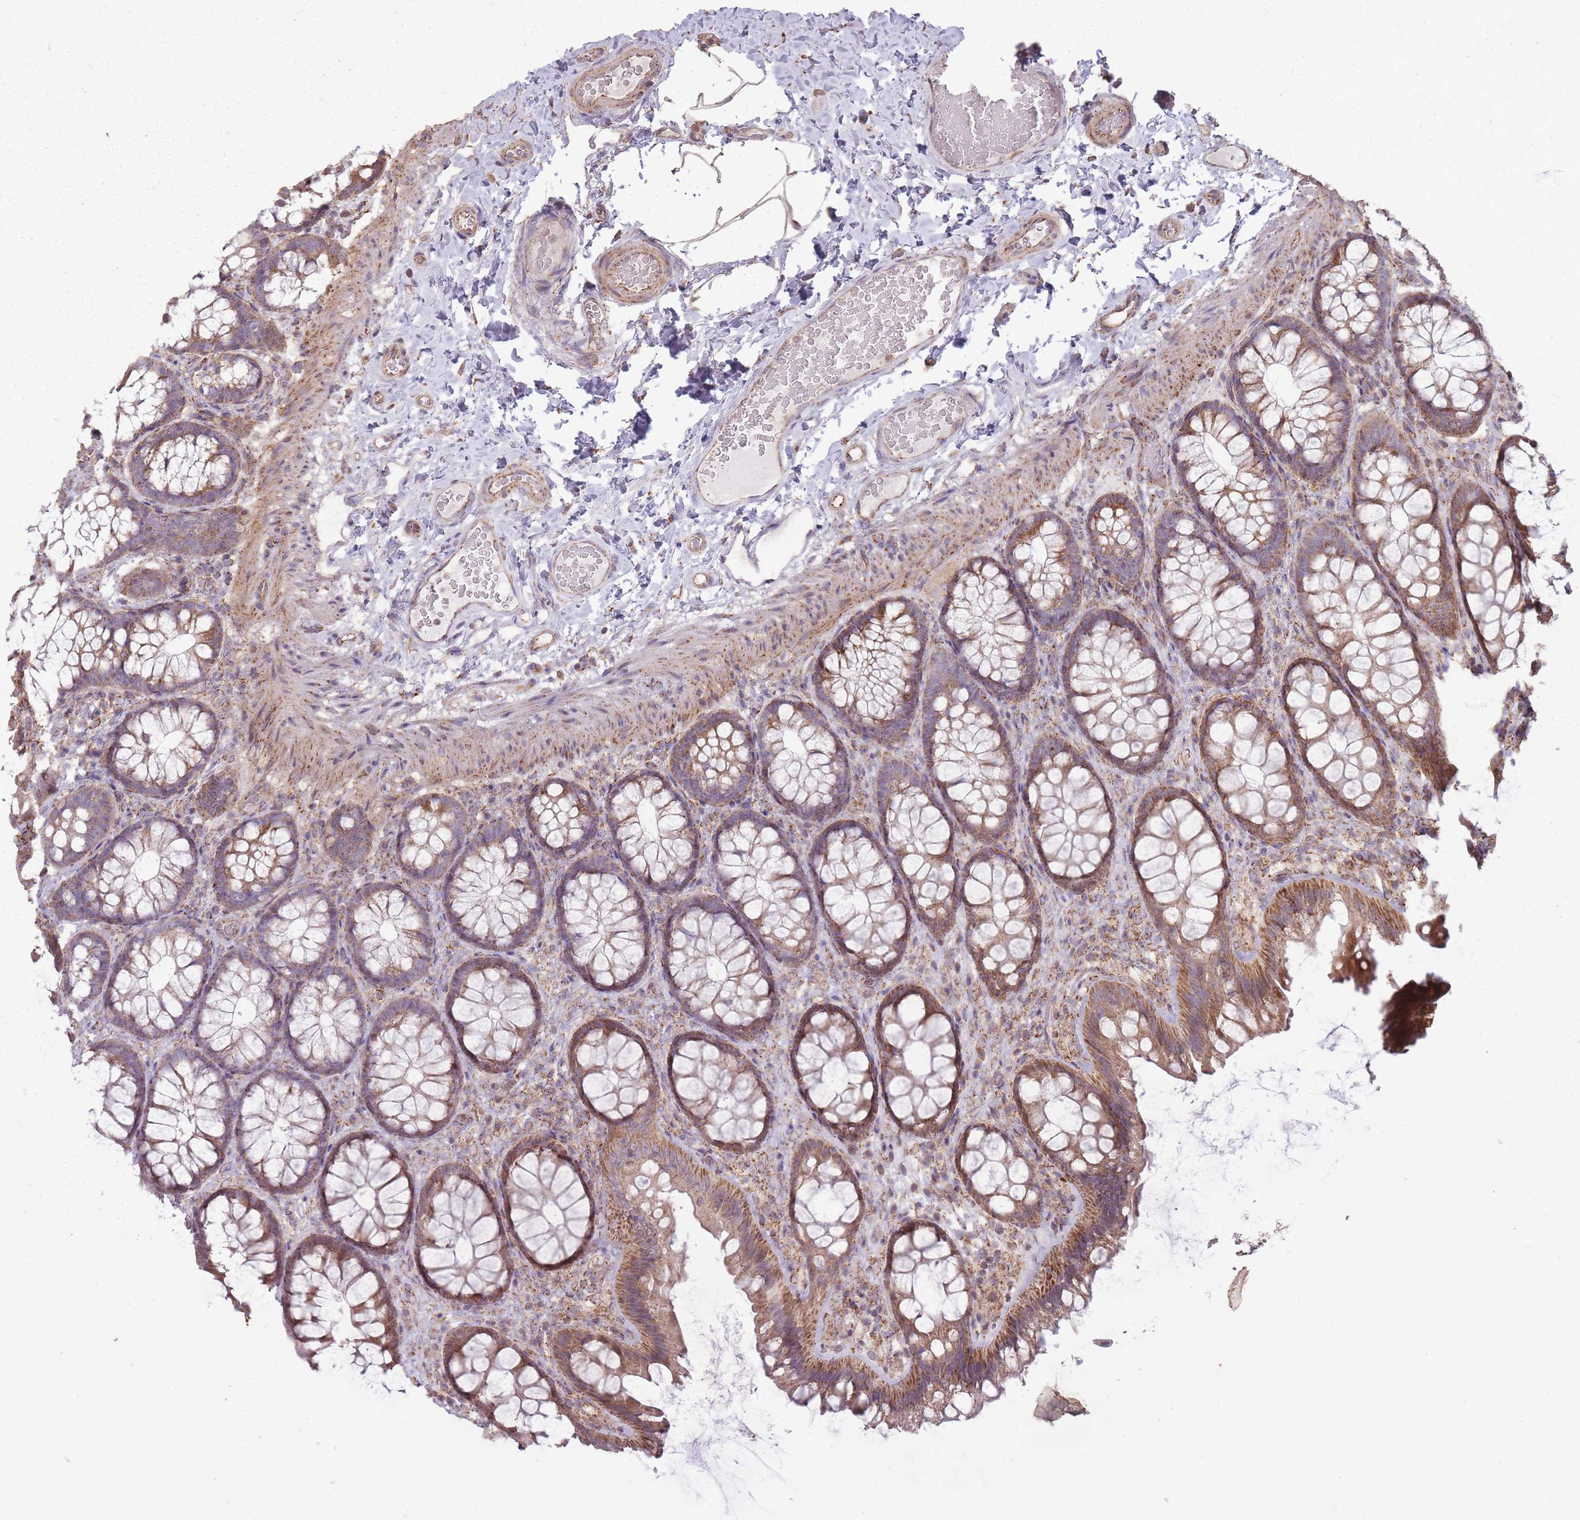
{"staining": {"intensity": "moderate", "quantity": ">75%", "location": "cytoplasmic/membranous"}, "tissue": "colon", "cell_type": "Endothelial cells", "image_type": "normal", "snomed": [{"axis": "morphology", "description": "Normal tissue, NOS"}, {"axis": "topography", "description": "Colon"}], "caption": "Protein analysis of normal colon reveals moderate cytoplasmic/membranous staining in approximately >75% of endothelial cells. (DAB IHC, brown staining for protein, blue staining for nuclei).", "gene": "CNOT8", "patient": {"sex": "male", "age": 46}}